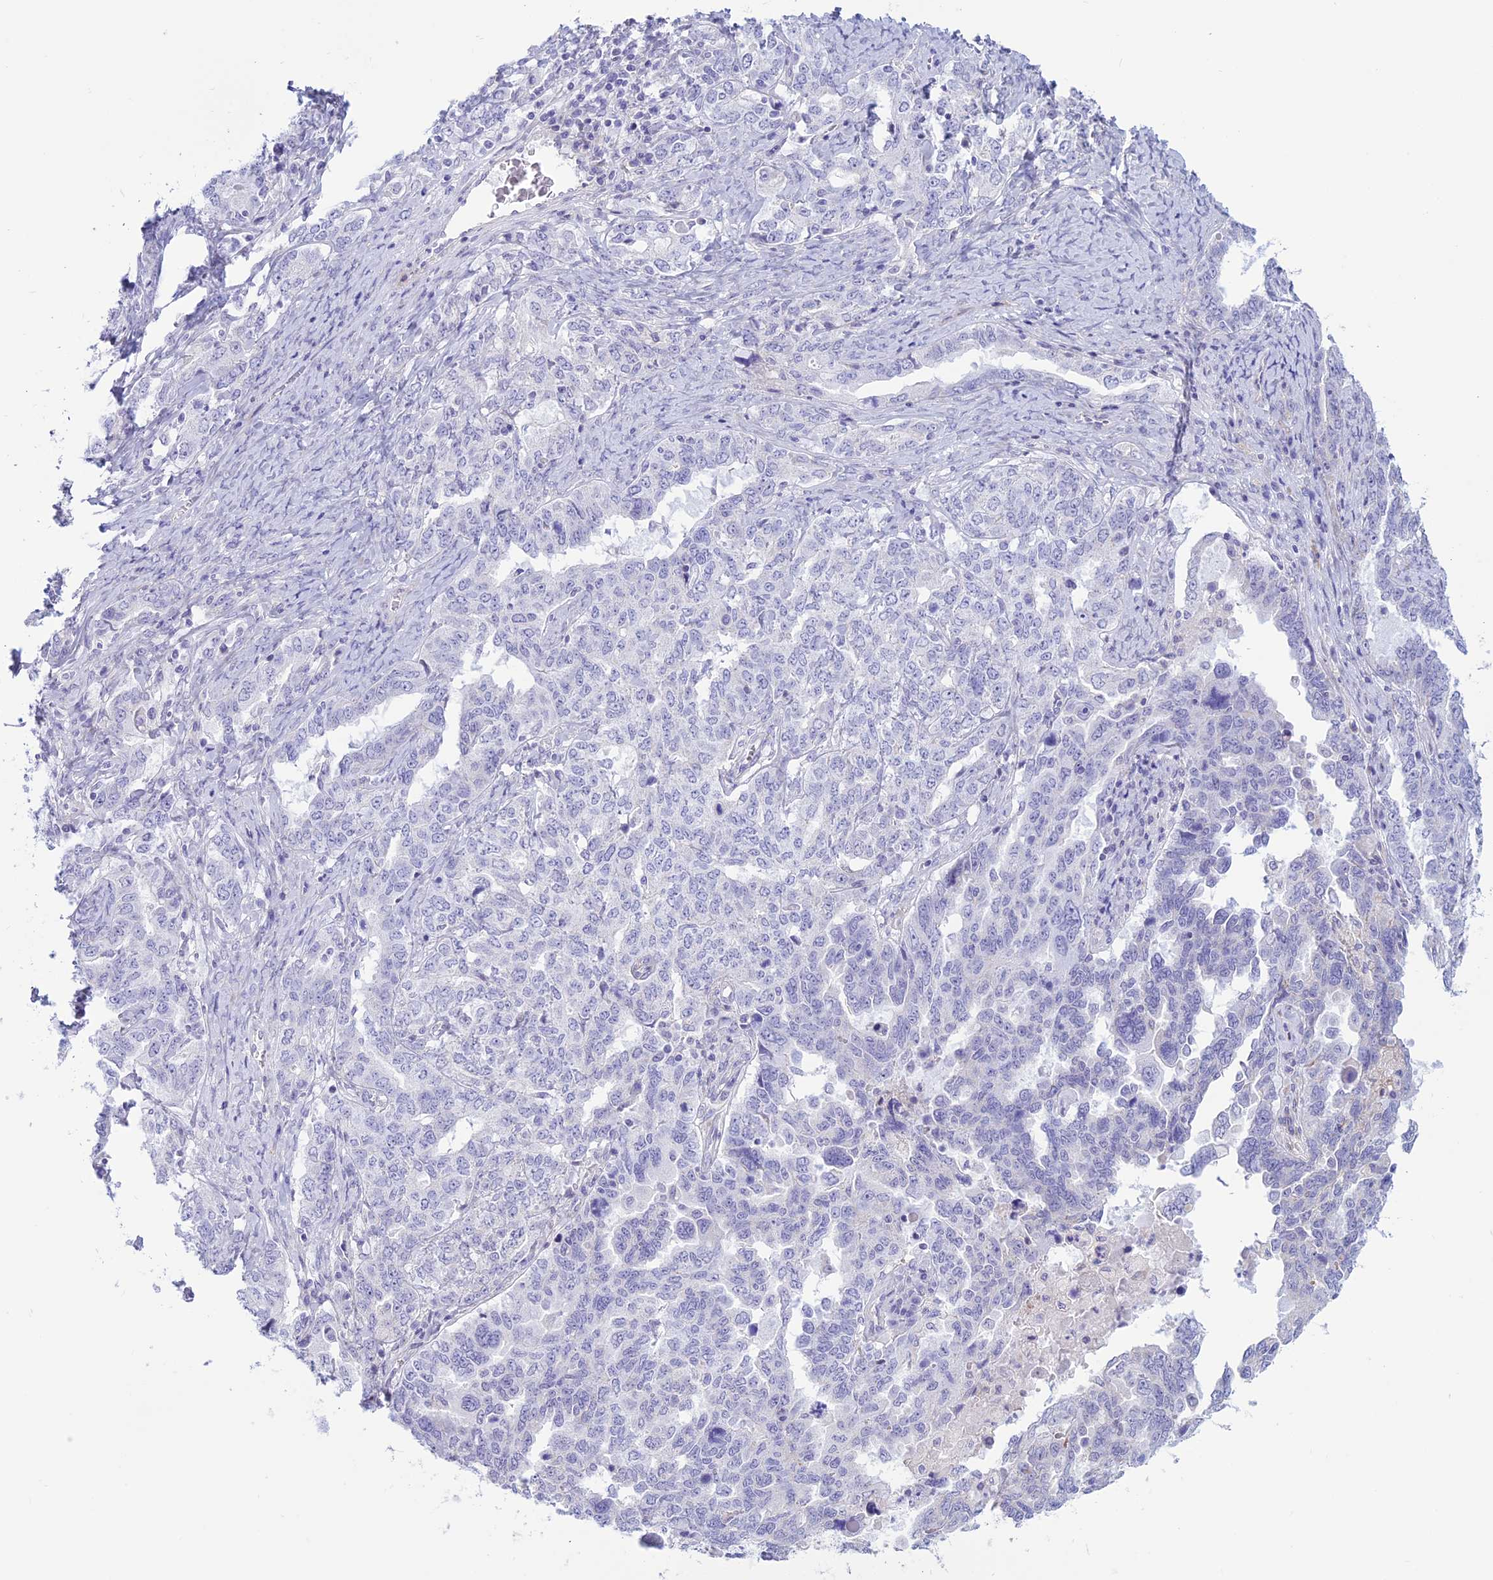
{"staining": {"intensity": "negative", "quantity": "none", "location": "none"}, "tissue": "ovarian cancer", "cell_type": "Tumor cells", "image_type": "cancer", "snomed": [{"axis": "morphology", "description": "Carcinoma, endometroid"}, {"axis": "topography", "description": "Ovary"}], "caption": "Tumor cells are negative for protein expression in human ovarian endometroid carcinoma.", "gene": "SPHKAP", "patient": {"sex": "female", "age": 62}}